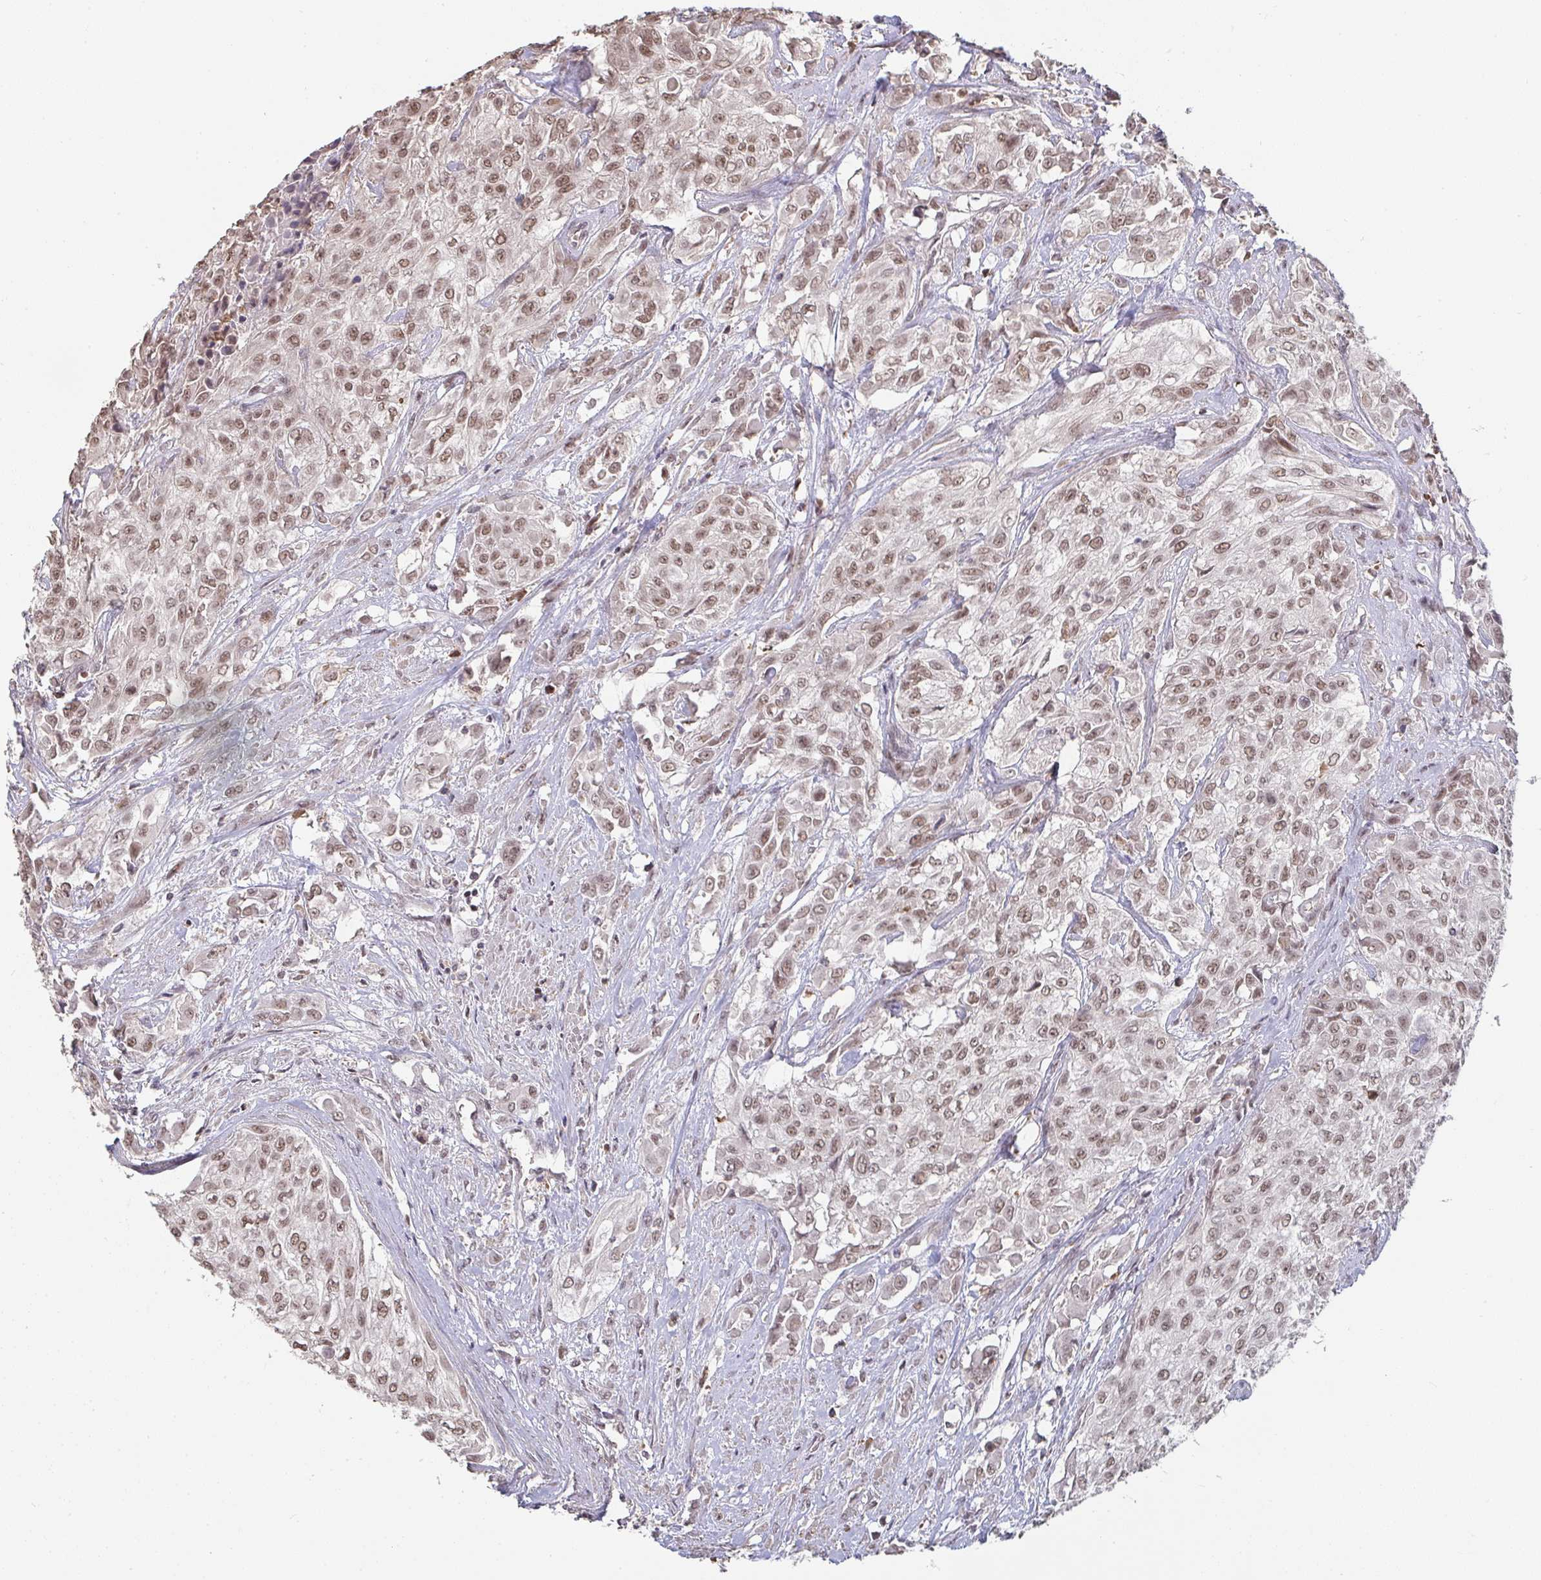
{"staining": {"intensity": "moderate", "quantity": ">75%", "location": "nuclear"}, "tissue": "urothelial cancer", "cell_type": "Tumor cells", "image_type": "cancer", "snomed": [{"axis": "morphology", "description": "Urothelial carcinoma, High grade"}, {"axis": "topography", "description": "Urinary bladder"}], "caption": "A medium amount of moderate nuclear positivity is present in approximately >75% of tumor cells in urothelial cancer tissue.", "gene": "SAP30", "patient": {"sex": "male", "age": 57}}